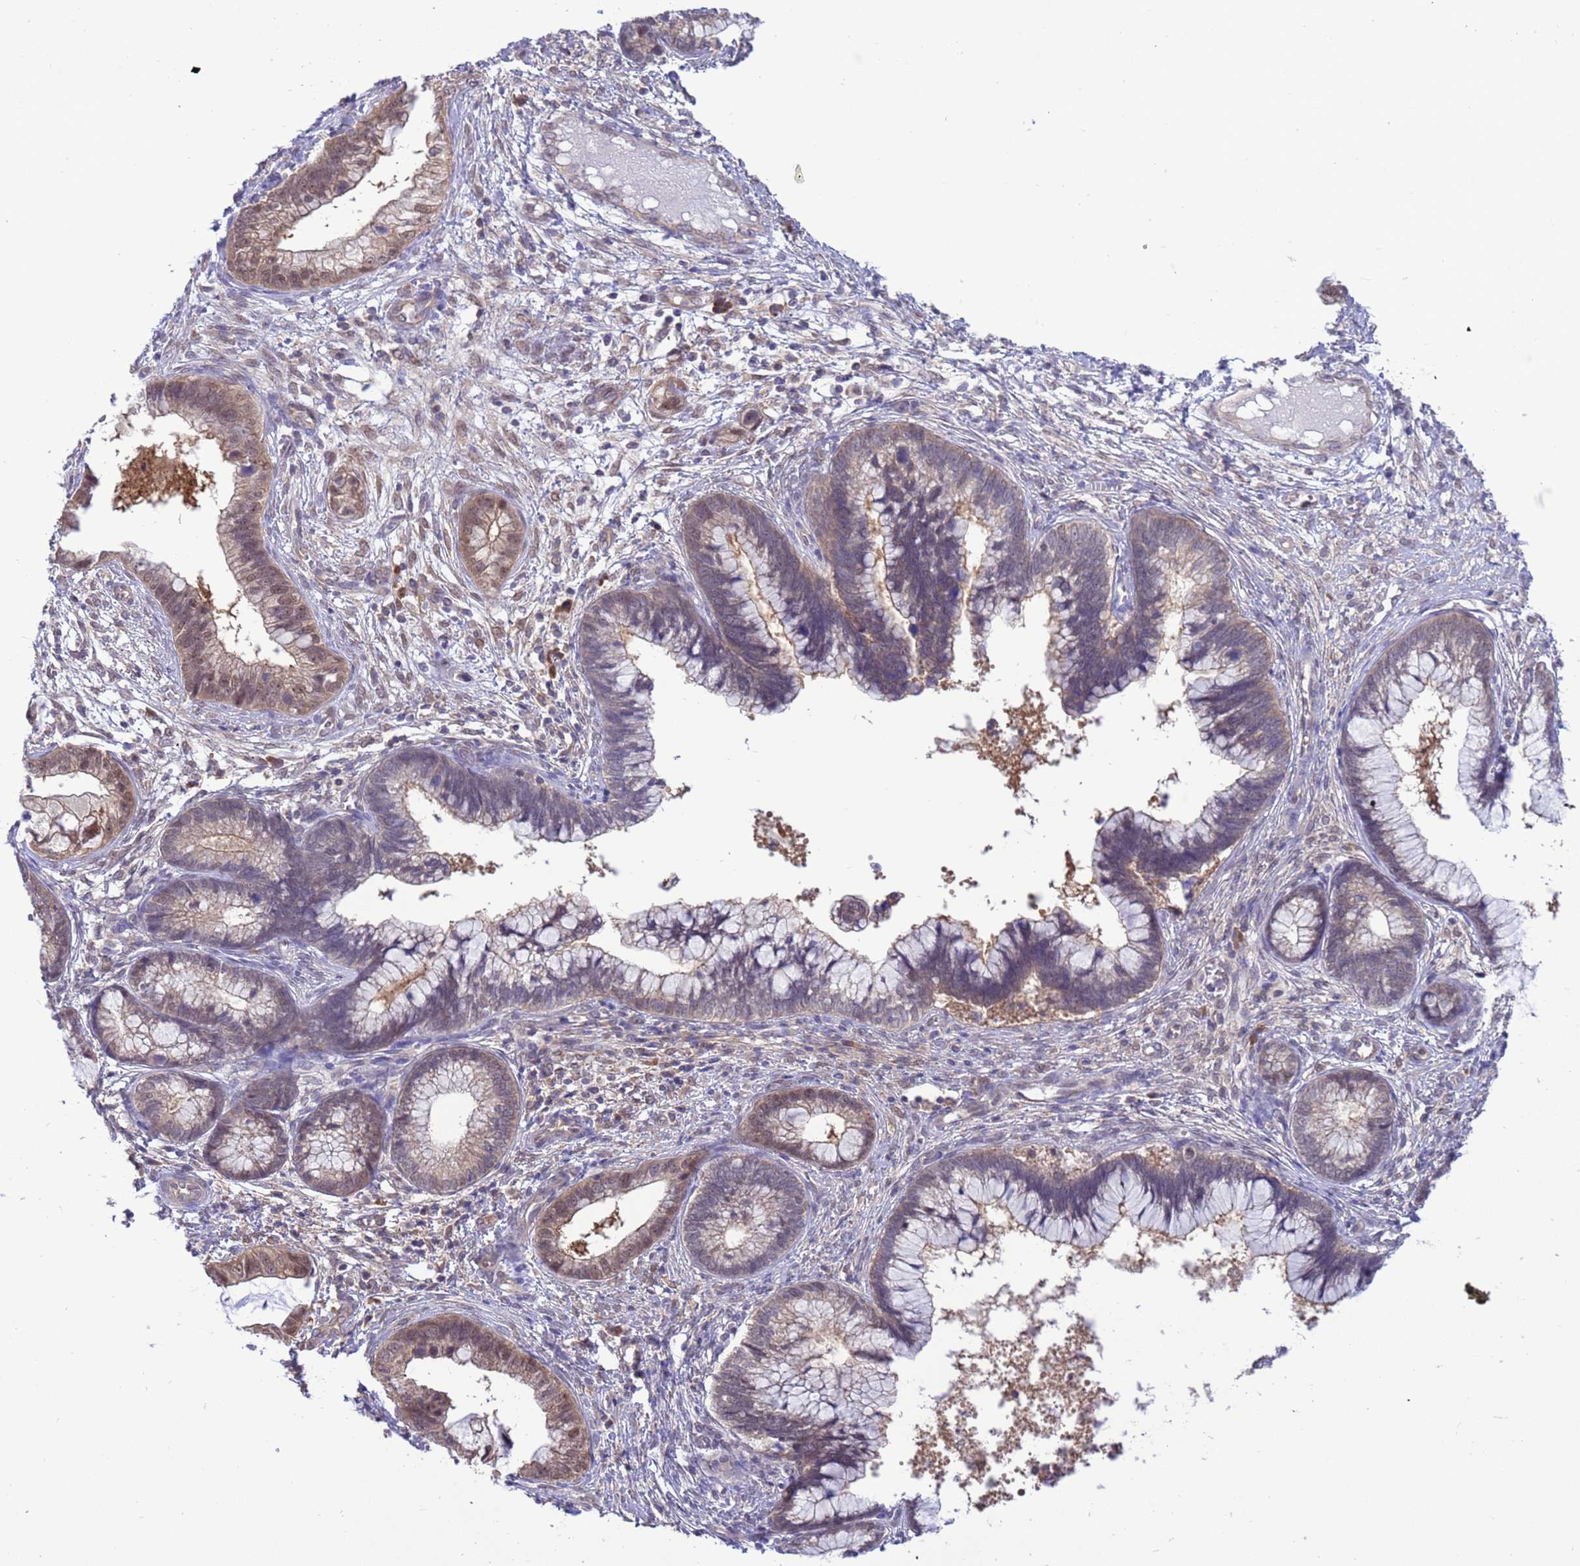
{"staining": {"intensity": "weak", "quantity": "25%-75%", "location": "cytoplasmic/membranous,nuclear"}, "tissue": "cervical cancer", "cell_type": "Tumor cells", "image_type": "cancer", "snomed": [{"axis": "morphology", "description": "Adenocarcinoma, NOS"}, {"axis": "topography", "description": "Cervix"}], "caption": "Protein expression analysis of cervical cancer (adenocarcinoma) demonstrates weak cytoplasmic/membranous and nuclear positivity in about 25%-75% of tumor cells.", "gene": "ZNF461", "patient": {"sex": "female", "age": 44}}